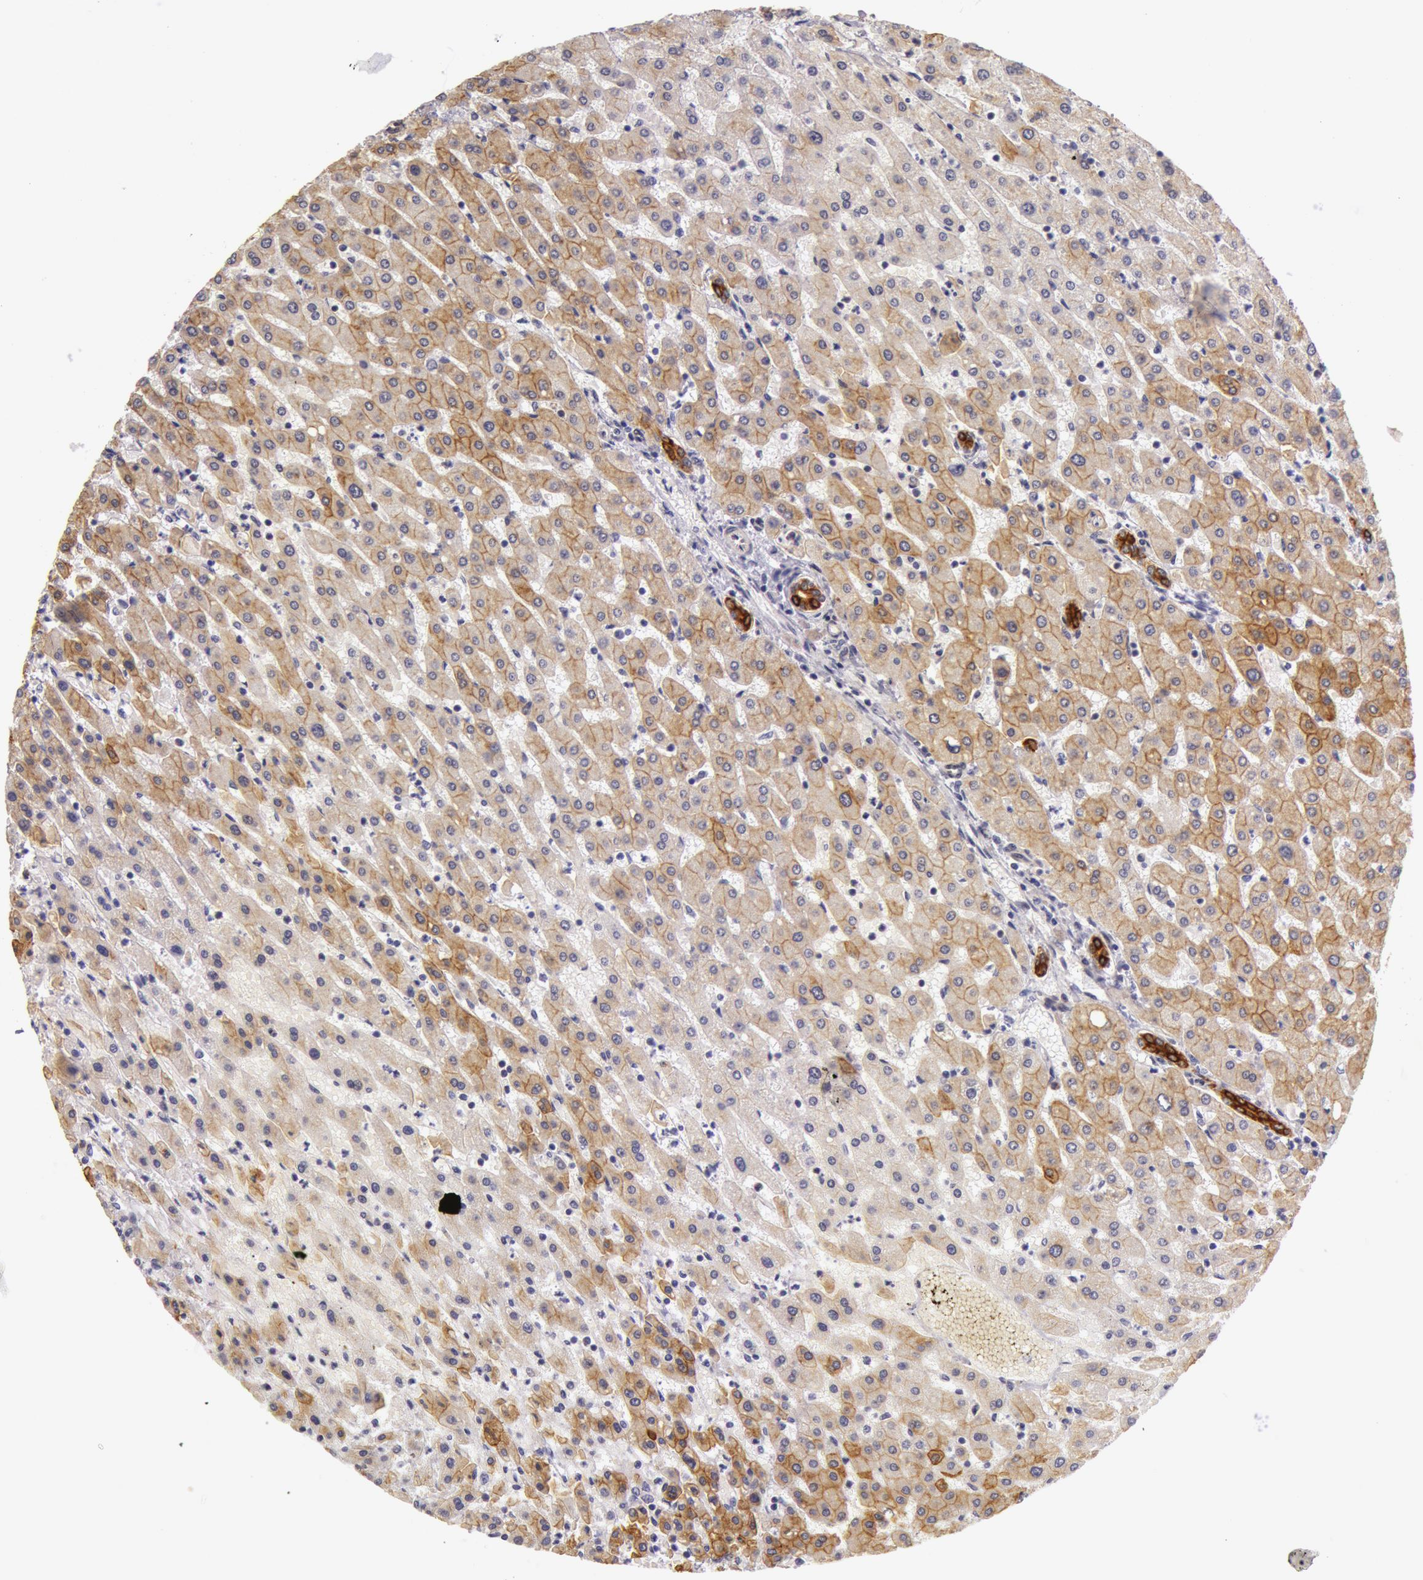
{"staining": {"intensity": "strong", "quantity": ">75%", "location": "cytoplasmic/membranous"}, "tissue": "liver", "cell_type": "Cholangiocytes", "image_type": "normal", "snomed": [{"axis": "morphology", "description": "Normal tissue, NOS"}, {"axis": "topography", "description": "Liver"}], "caption": "Immunohistochemical staining of benign liver shows >75% levels of strong cytoplasmic/membranous protein expression in about >75% of cholangiocytes.", "gene": "KRT18", "patient": {"sex": "female", "age": 30}}